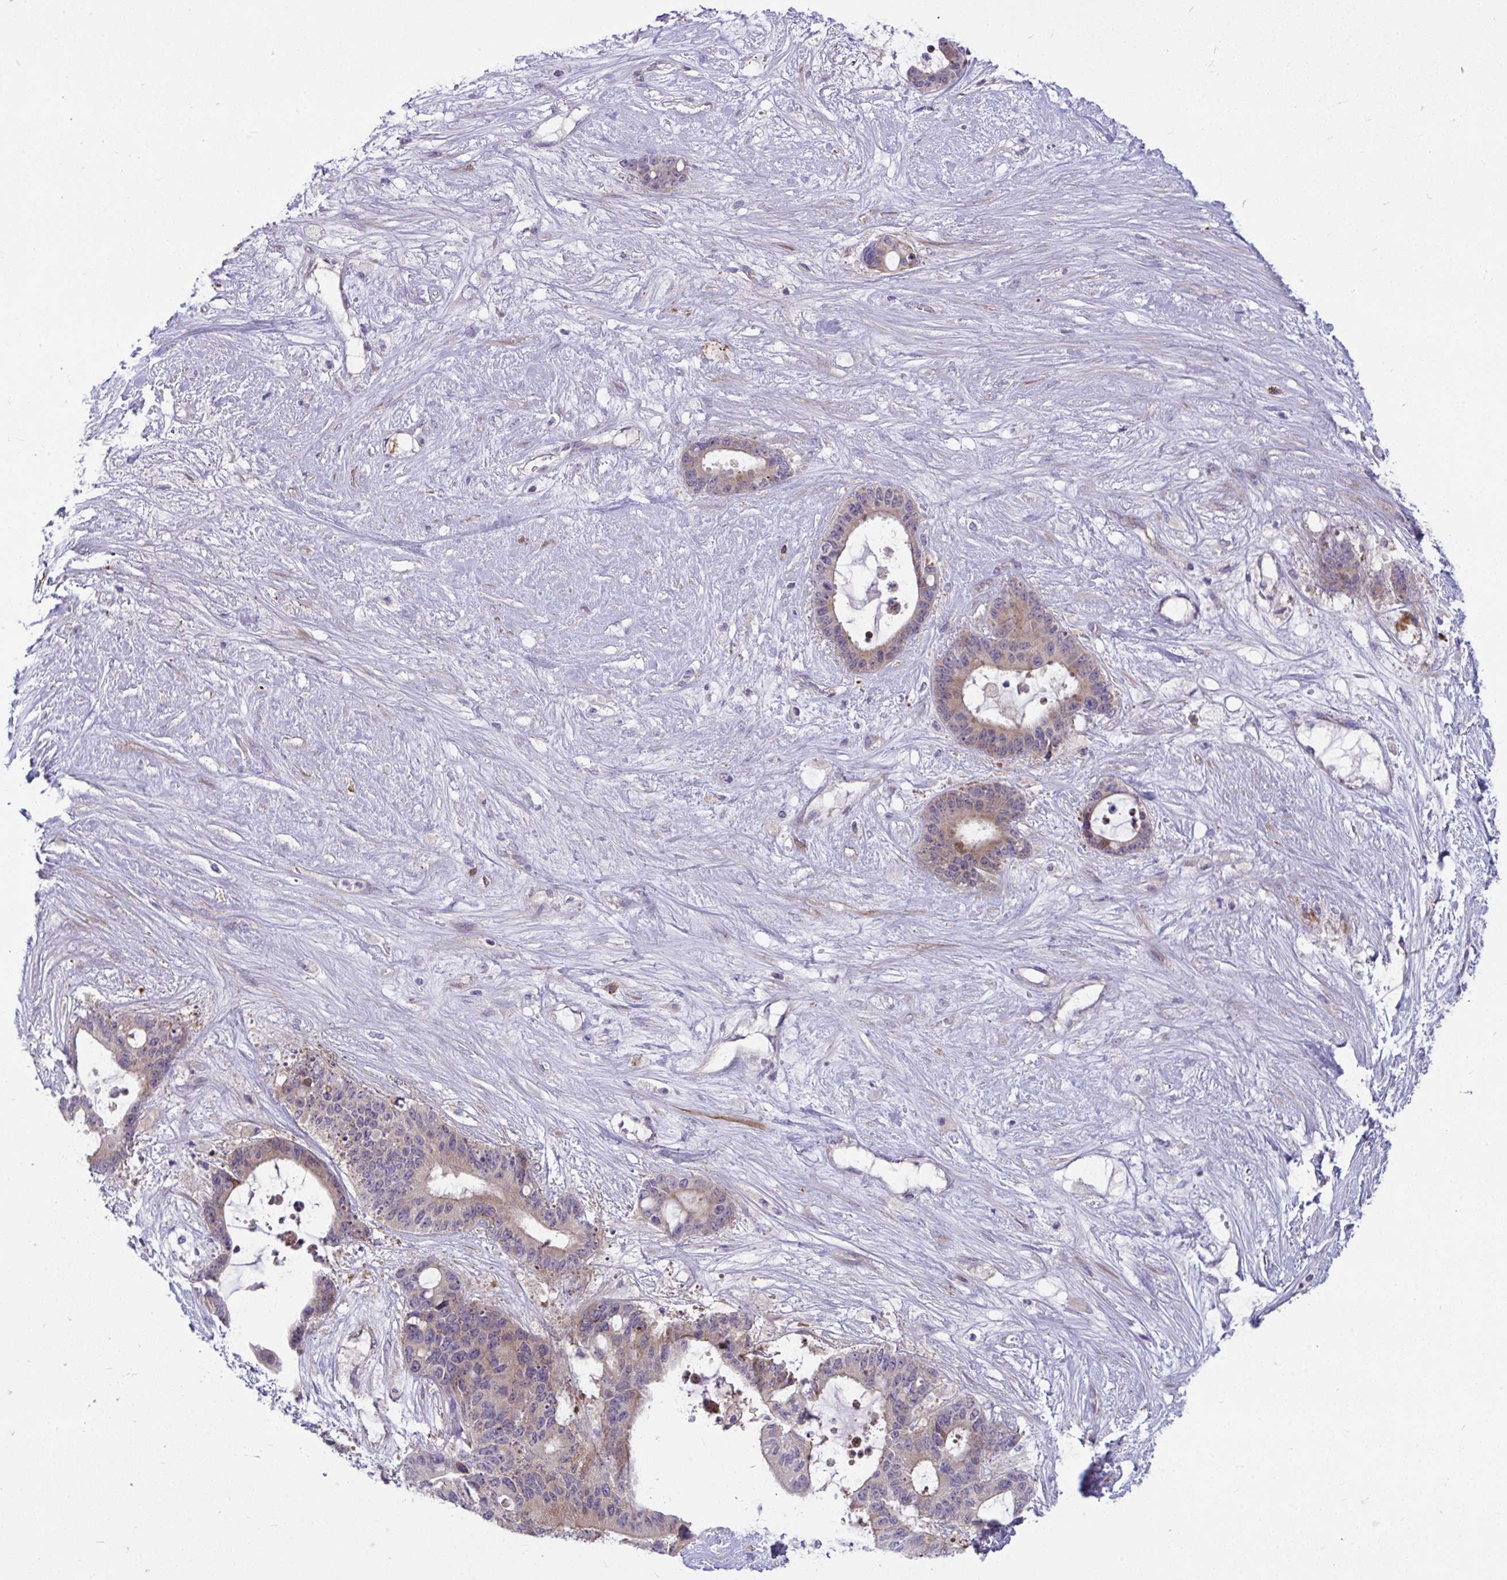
{"staining": {"intensity": "moderate", "quantity": "25%-75%", "location": "cytoplasmic/membranous"}, "tissue": "liver cancer", "cell_type": "Tumor cells", "image_type": "cancer", "snomed": [{"axis": "morphology", "description": "Normal tissue, NOS"}, {"axis": "morphology", "description": "Cholangiocarcinoma"}, {"axis": "topography", "description": "Liver"}, {"axis": "topography", "description": "Peripheral nerve tissue"}], "caption": "Liver cancer (cholangiocarcinoma) stained for a protein (brown) reveals moderate cytoplasmic/membranous positive expression in approximately 25%-75% of tumor cells.", "gene": "PIGZ", "patient": {"sex": "female", "age": 73}}